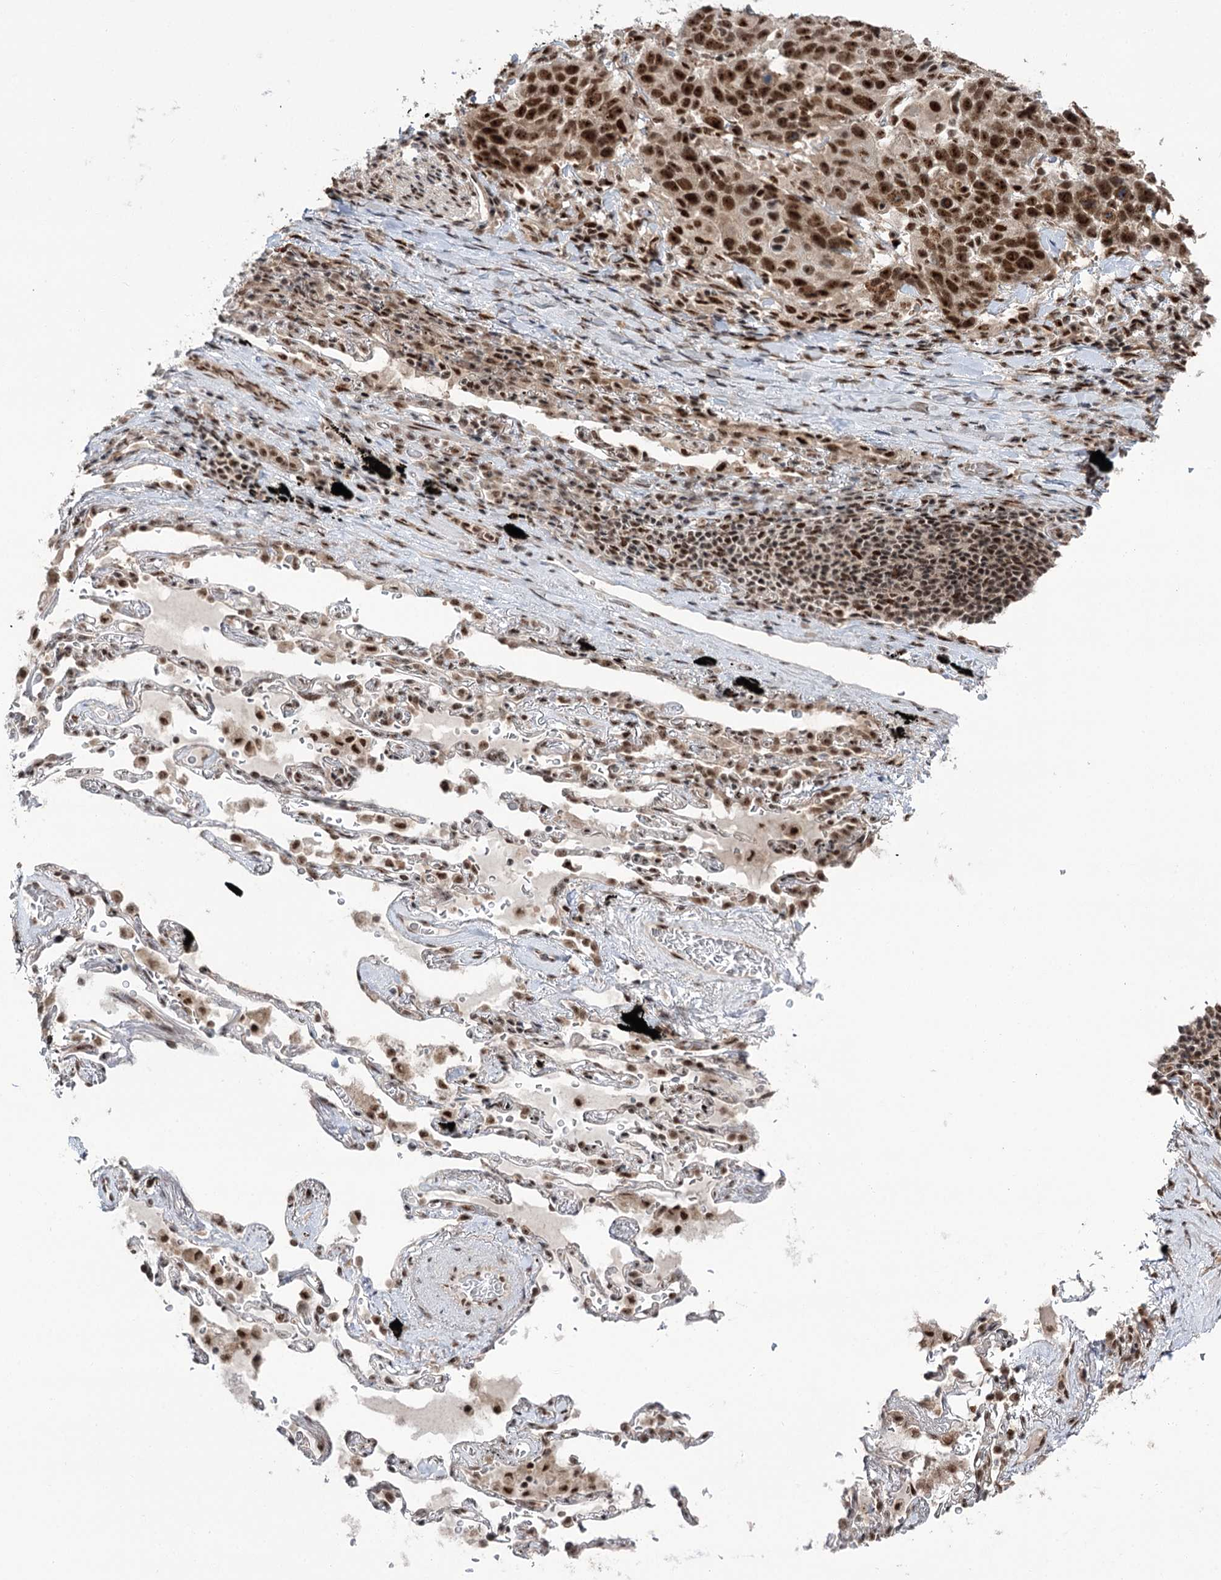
{"staining": {"intensity": "strong", "quantity": ">75%", "location": "nuclear"}, "tissue": "lung cancer", "cell_type": "Tumor cells", "image_type": "cancer", "snomed": [{"axis": "morphology", "description": "Squamous cell carcinoma, NOS"}, {"axis": "topography", "description": "Lung"}], "caption": "This image reveals squamous cell carcinoma (lung) stained with immunohistochemistry to label a protein in brown. The nuclear of tumor cells show strong positivity for the protein. Nuclei are counter-stained blue.", "gene": "ERCC3", "patient": {"sex": "male", "age": 66}}